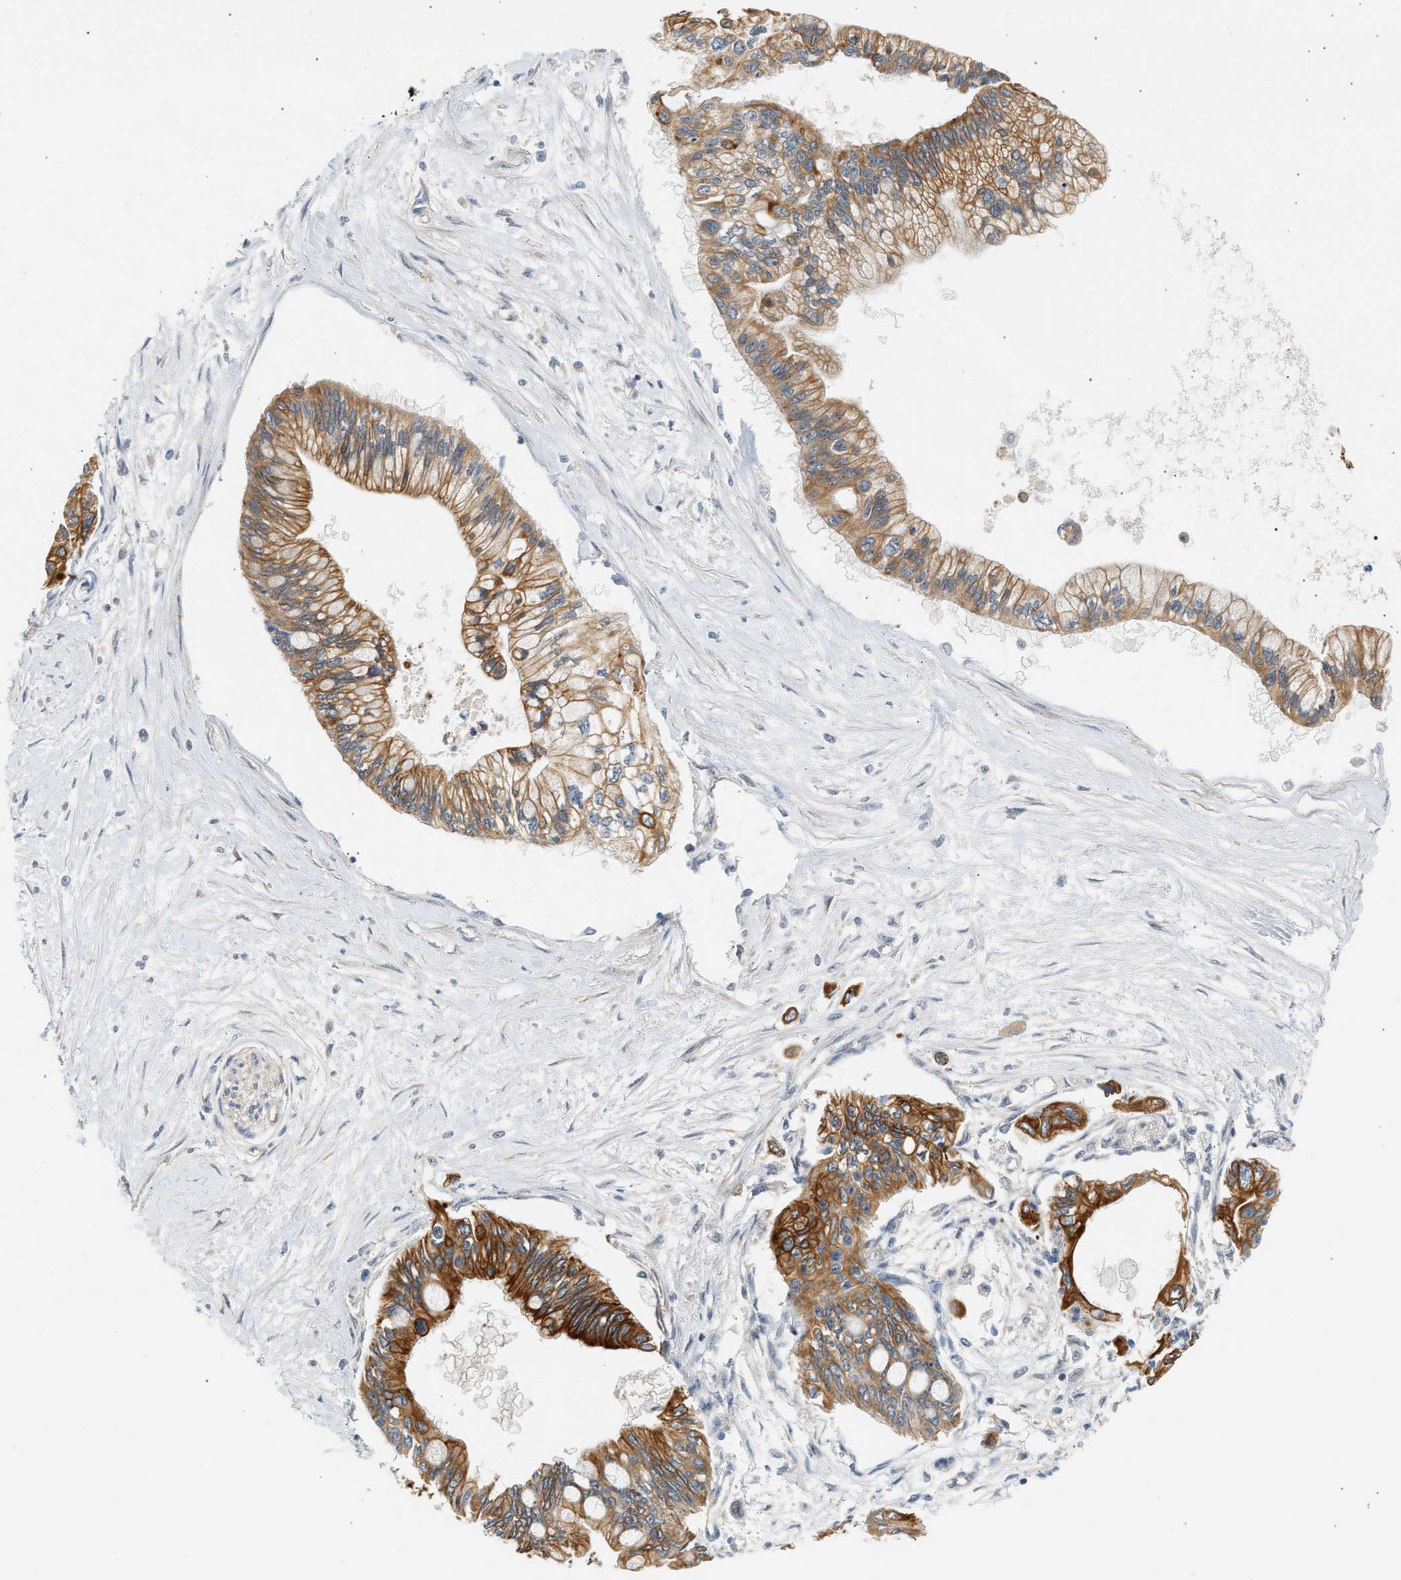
{"staining": {"intensity": "strong", "quantity": ">75%", "location": "cytoplasmic/membranous"}, "tissue": "pancreatic cancer", "cell_type": "Tumor cells", "image_type": "cancer", "snomed": [{"axis": "morphology", "description": "Adenocarcinoma, NOS"}, {"axis": "topography", "description": "Pancreas"}], "caption": "Approximately >75% of tumor cells in pancreatic adenocarcinoma demonstrate strong cytoplasmic/membranous protein staining as visualized by brown immunohistochemical staining.", "gene": "WDR31", "patient": {"sex": "female", "age": 77}}